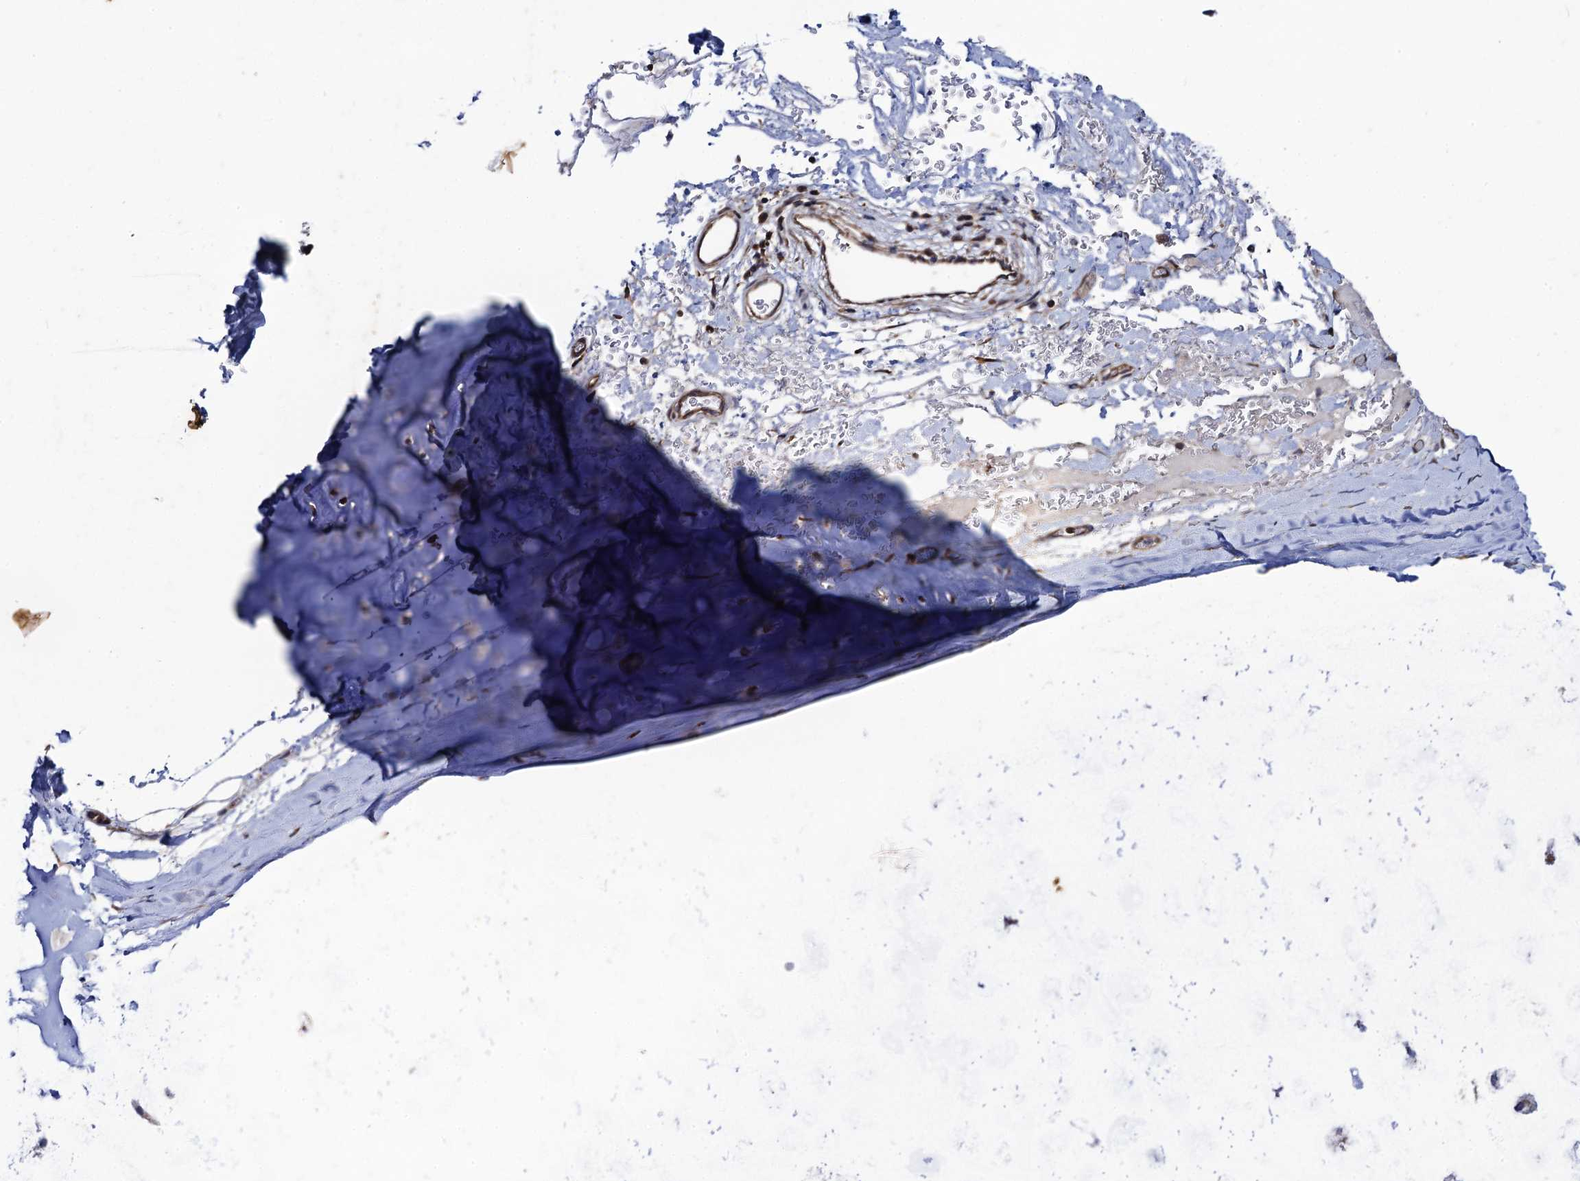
{"staining": {"intensity": "negative", "quantity": "none", "location": "none"}, "tissue": "adipose tissue", "cell_type": "Adipocytes", "image_type": "normal", "snomed": [{"axis": "morphology", "description": "Normal tissue, NOS"}, {"axis": "topography", "description": "Cartilage tissue"}], "caption": "Normal adipose tissue was stained to show a protein in brown. There is no significant staining in adipocytes. (Brightfield microscopy of DAB immunohistochemistry (IHC) at high magnification).", "gene": "DYDC1", "patient": {"sex": "female", "age": 63}}